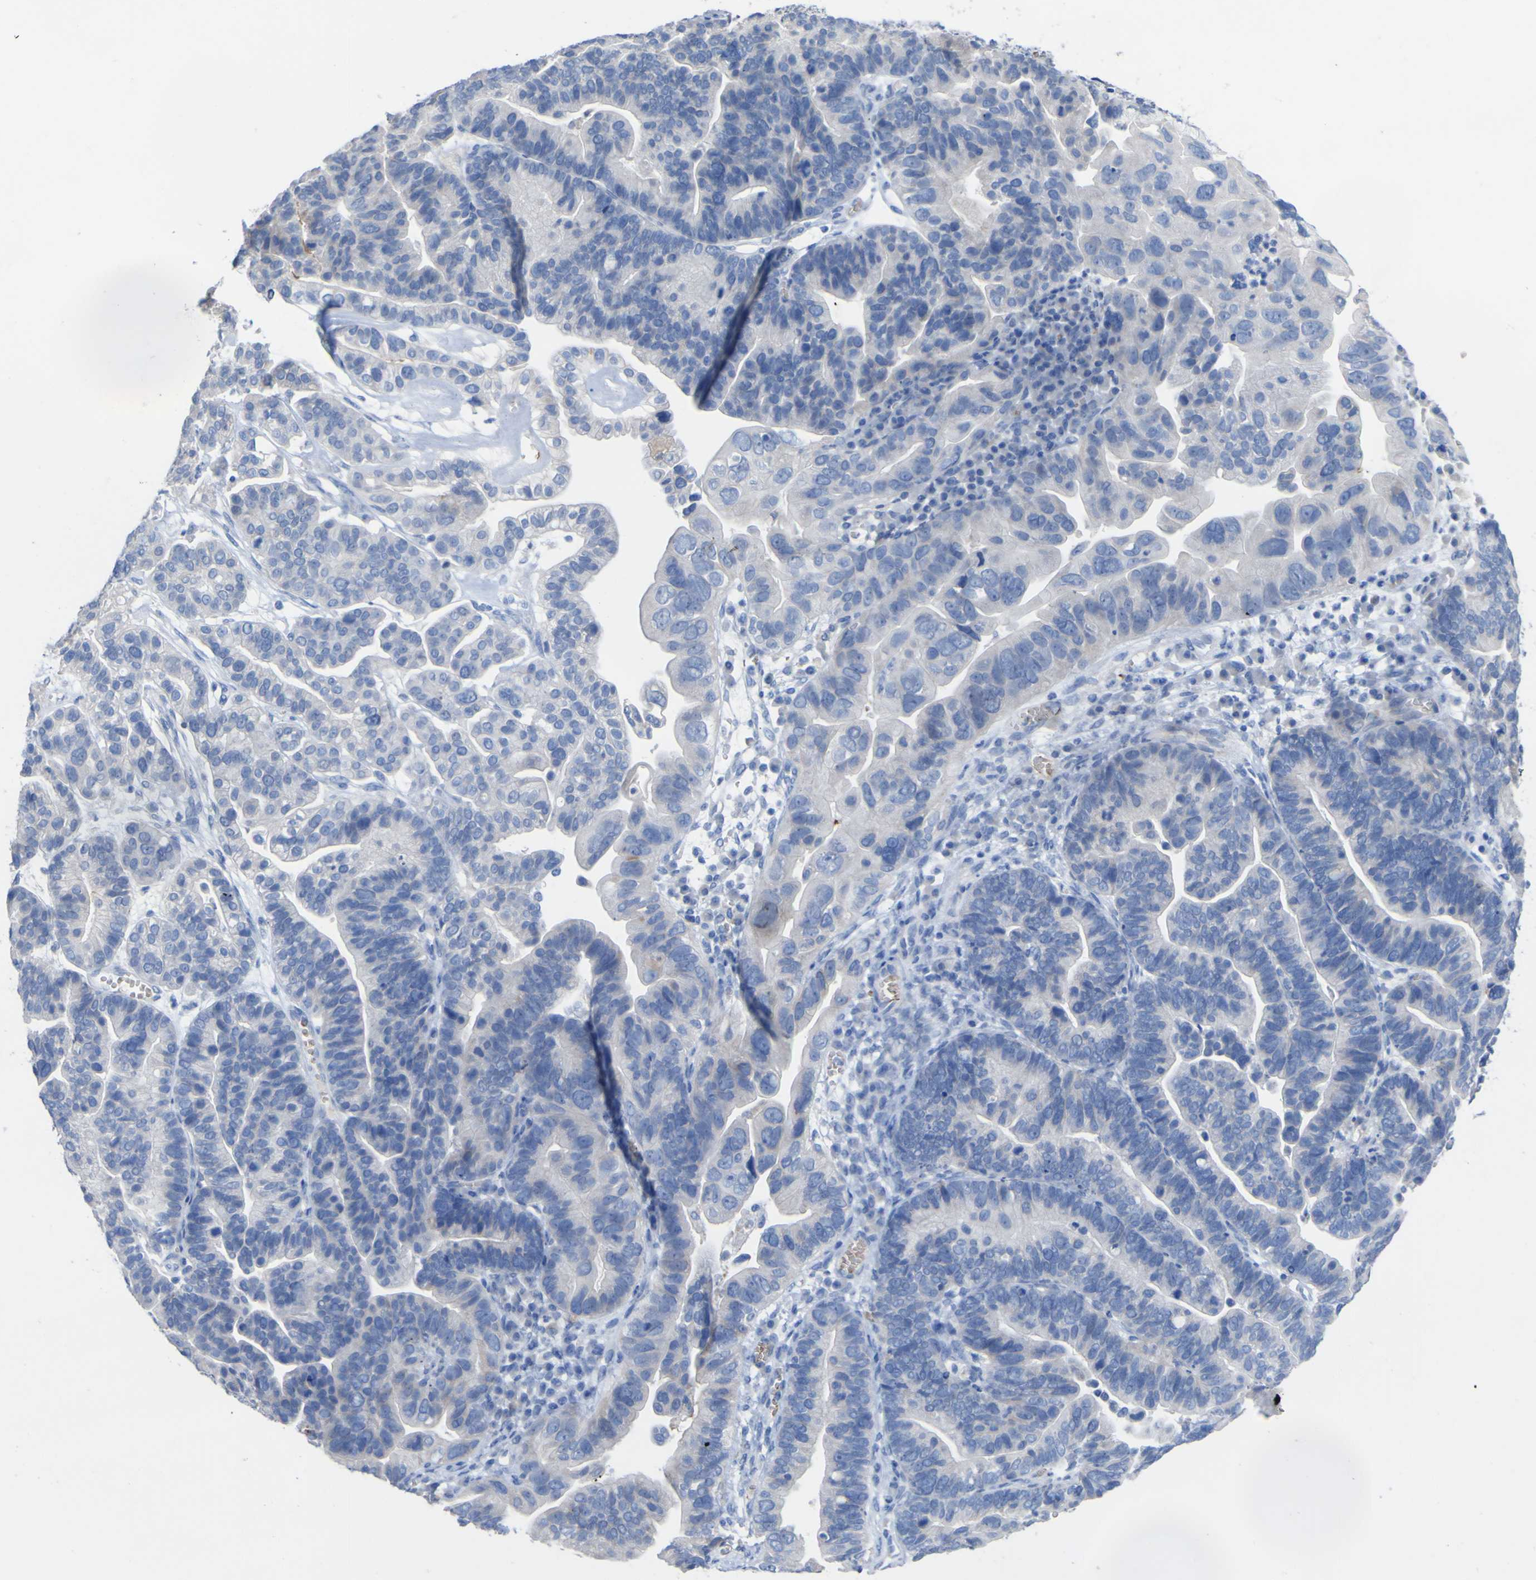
{"staining": {"intensity": "negative", "quantity": "none", "location": "none"}, "tissue": "ovarian cancer", "cell_type": "Tumor cells", "image_type": "cancer", "snomed": [{"axis": "morphology", "description": "Cystadenocarcinoma, serous, NOS"}, {"axis": "topography", "description": "Ovary"}], "caption": "The photomicrograph shows no significant staining in tumor cells of ovarian cancer (serous cystadenocarcinoma).", "gene": "GCM1", "patient": {"sex": "female", "age": 56}}